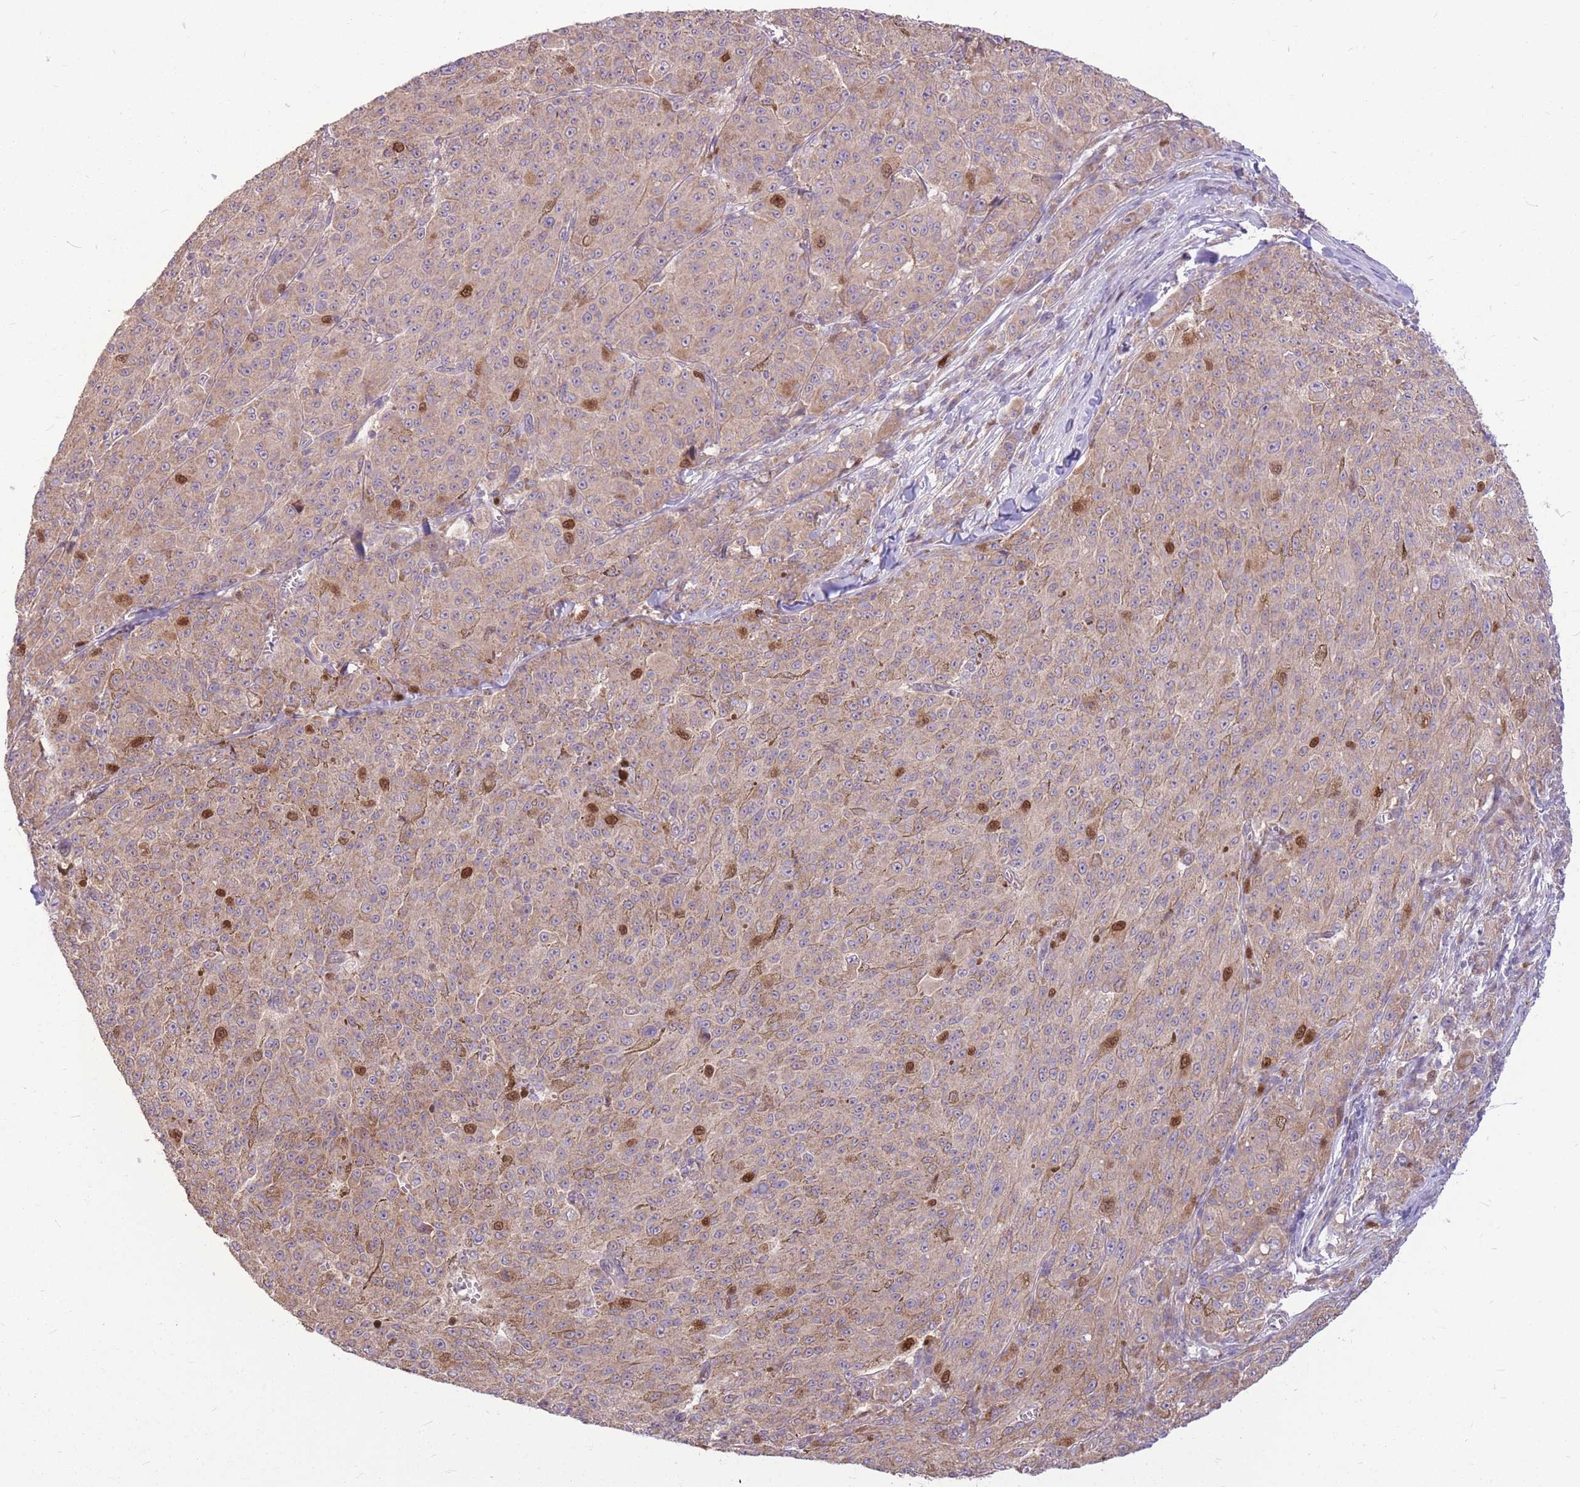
{"staining": {"intensity": "strong", "quantity": "<25%", "location": "cytoplasmic/membranous,nuclear"}, "tissue": "melanoma", "cell_type": "Tumor cells", "image_type": "cancer", "snomed": [{"axis": "morphology", "description": "Malignant melanoma, NOS"}, {"axis": "topography", "description": "Skin"}], "caption": "Malignant melanoma stained with immunohistochemistry (IHC) demonstrates strong cytoplasmic/membranous and nuclear positivity in about <25% of tumor cells.", "gene": "GMNN", "patient": {"sex": "female", "age": 52}}